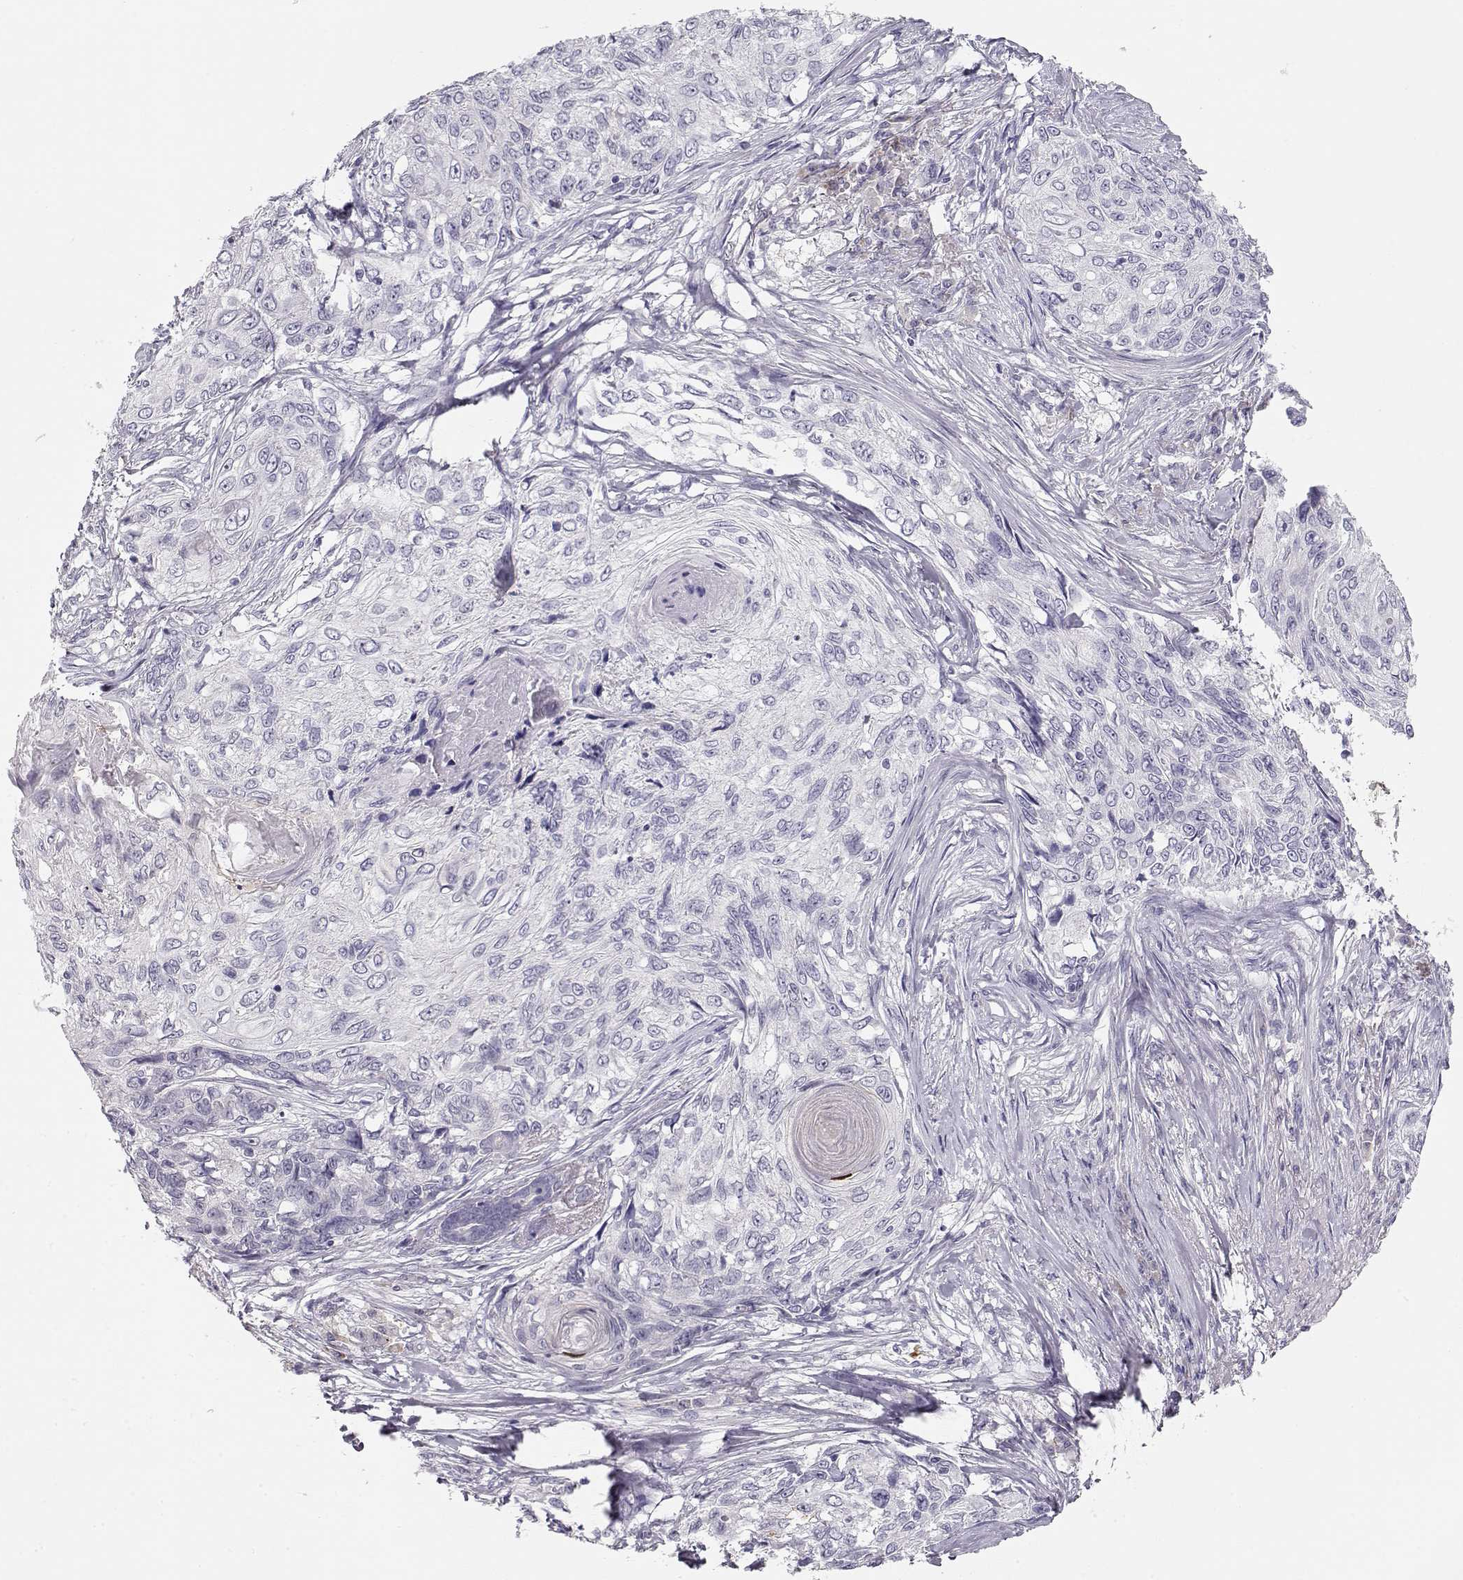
{"staining": {"intensity": "negative", "quantity": "none", "location": "none"}, "tissue": "skin cancer", "cell_type": "Tumor cells", "image_type": "cancer", "snomed": [{"axis": "morphology", "description": "Squamous cell carcinoma, NOS"}, {"axis": "topography", "description": "Skin"}], "caption": "DAB (3,3'-diaminobenzidine) immunohistochemical staining of human skin cancer (squamous cell carcinoma) shows no significant positivity in tumor cells.", "gene": "TTC26", "patient": {"sex": "male", "age": 92}}